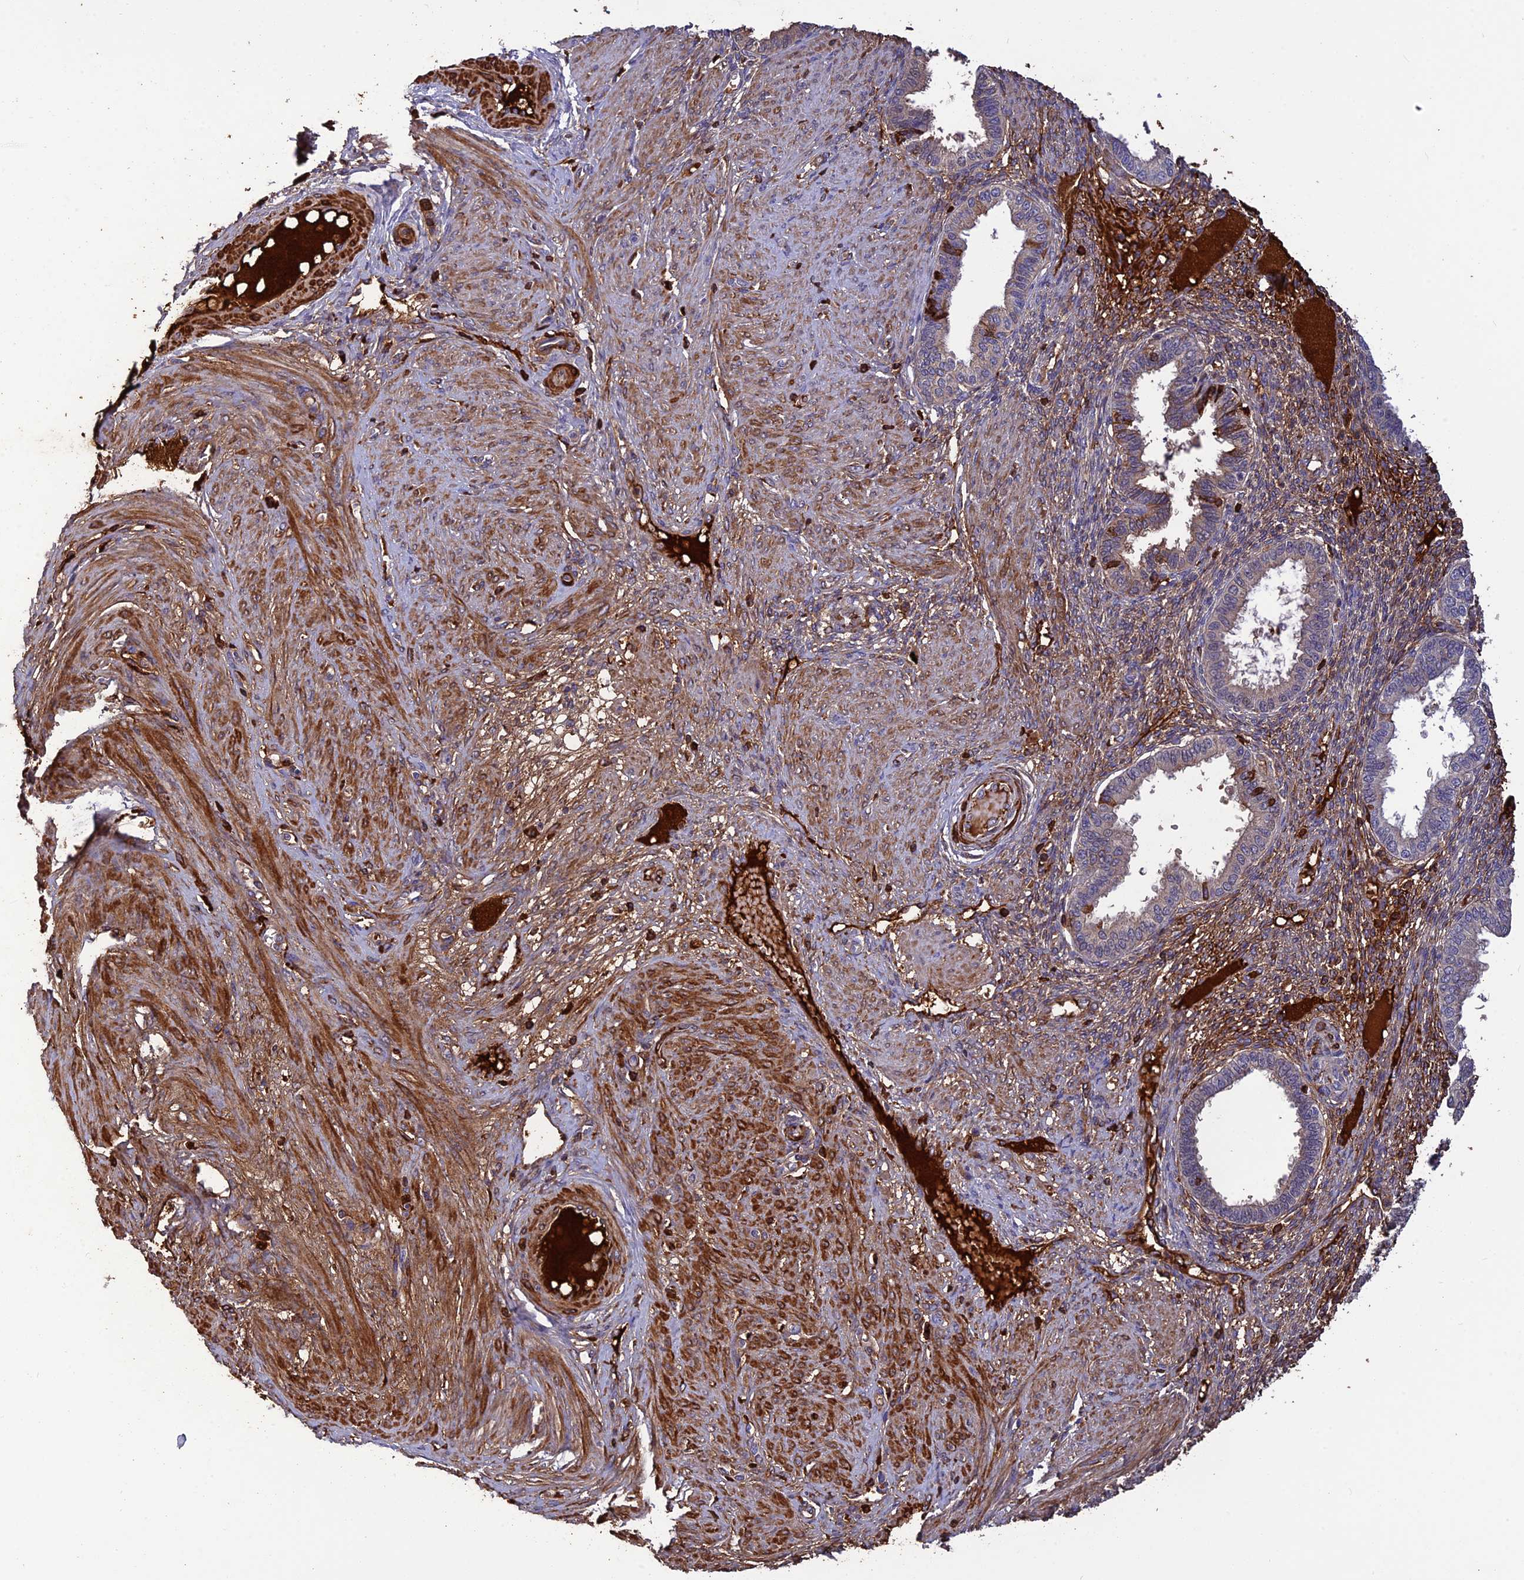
{"staining": {"intensity": "moderate", "quantity": ">75%", "location": "cytoplasmic/membranous"}, "tissue": "endometrium", "cell_type": "Cells in endometrial stroma", "image_type": "normal", "snomed": [{"axis": "morphology", "description": "Normal tissue, NOS"}, {"axis": "topography", "description": "Endometrium"}], "caption": "Protein expression analysis of benign human endometrium reveals moderate cytoplasmic/membranous expression in about >75% of cells in endometrial stroma.", "gene": "PZP", "patient": {"sex": "female", "age": 33}}